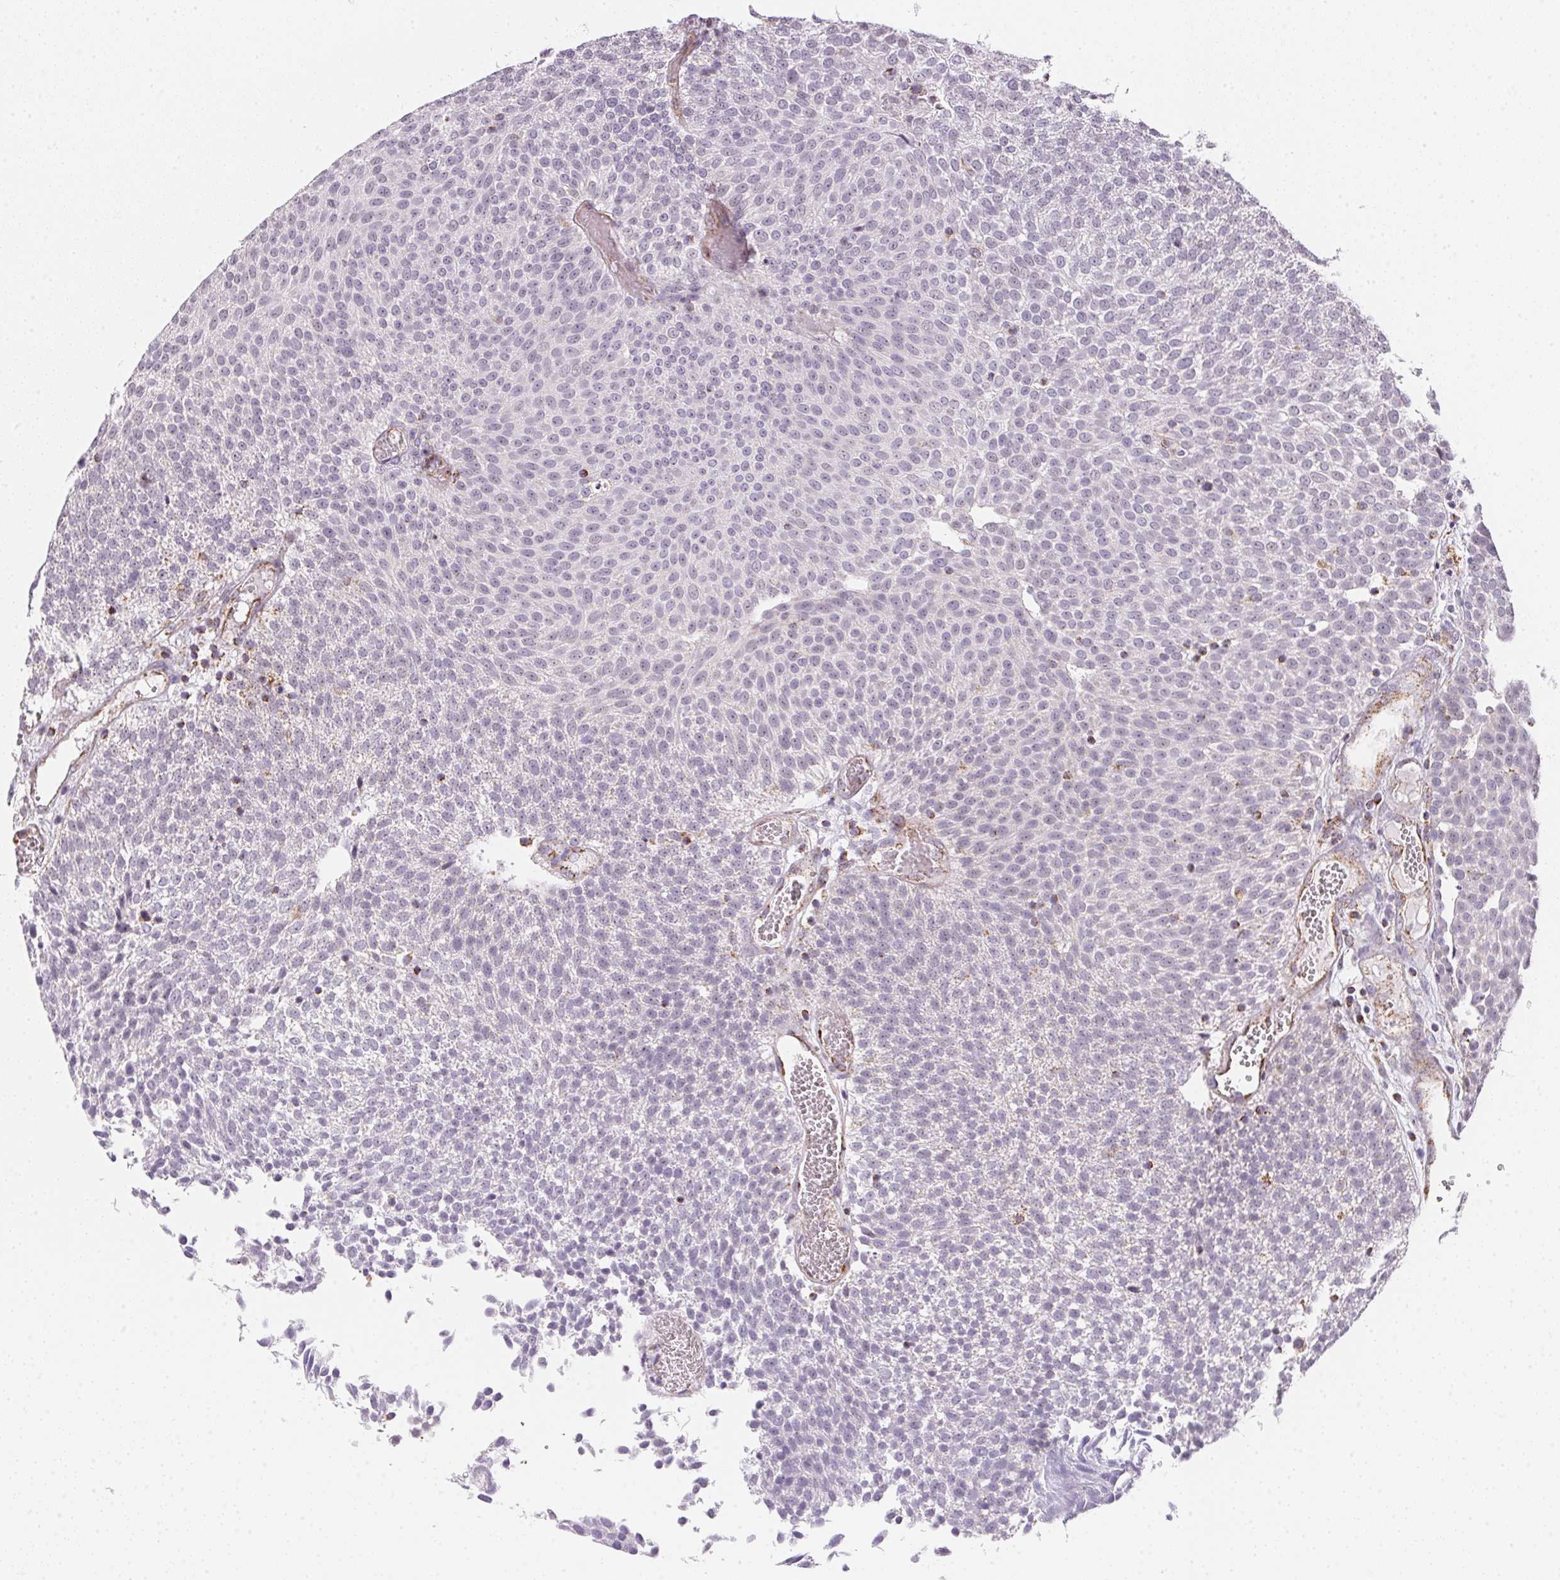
{"staining": {"intensity": "negative", "quantity": "none", "location": "none"}, "tissue": "urothelial cancer", "cell_type": "Tumor cells", "image_type": "cancer", "snomed": [{"axis": "morphology", "description": "Urothelial carcinoma, Low grade"}, {"axis": "topography", "description": "Urinary bladder"}], "caption": "DAB (3,3'-diaminobenzidine) immunohistochemical staining of urothelial cancer demonstrates no significant expression in tumor cells.", "gene": "GIPC2", "patient": {"sex": "female", "age": 79}}